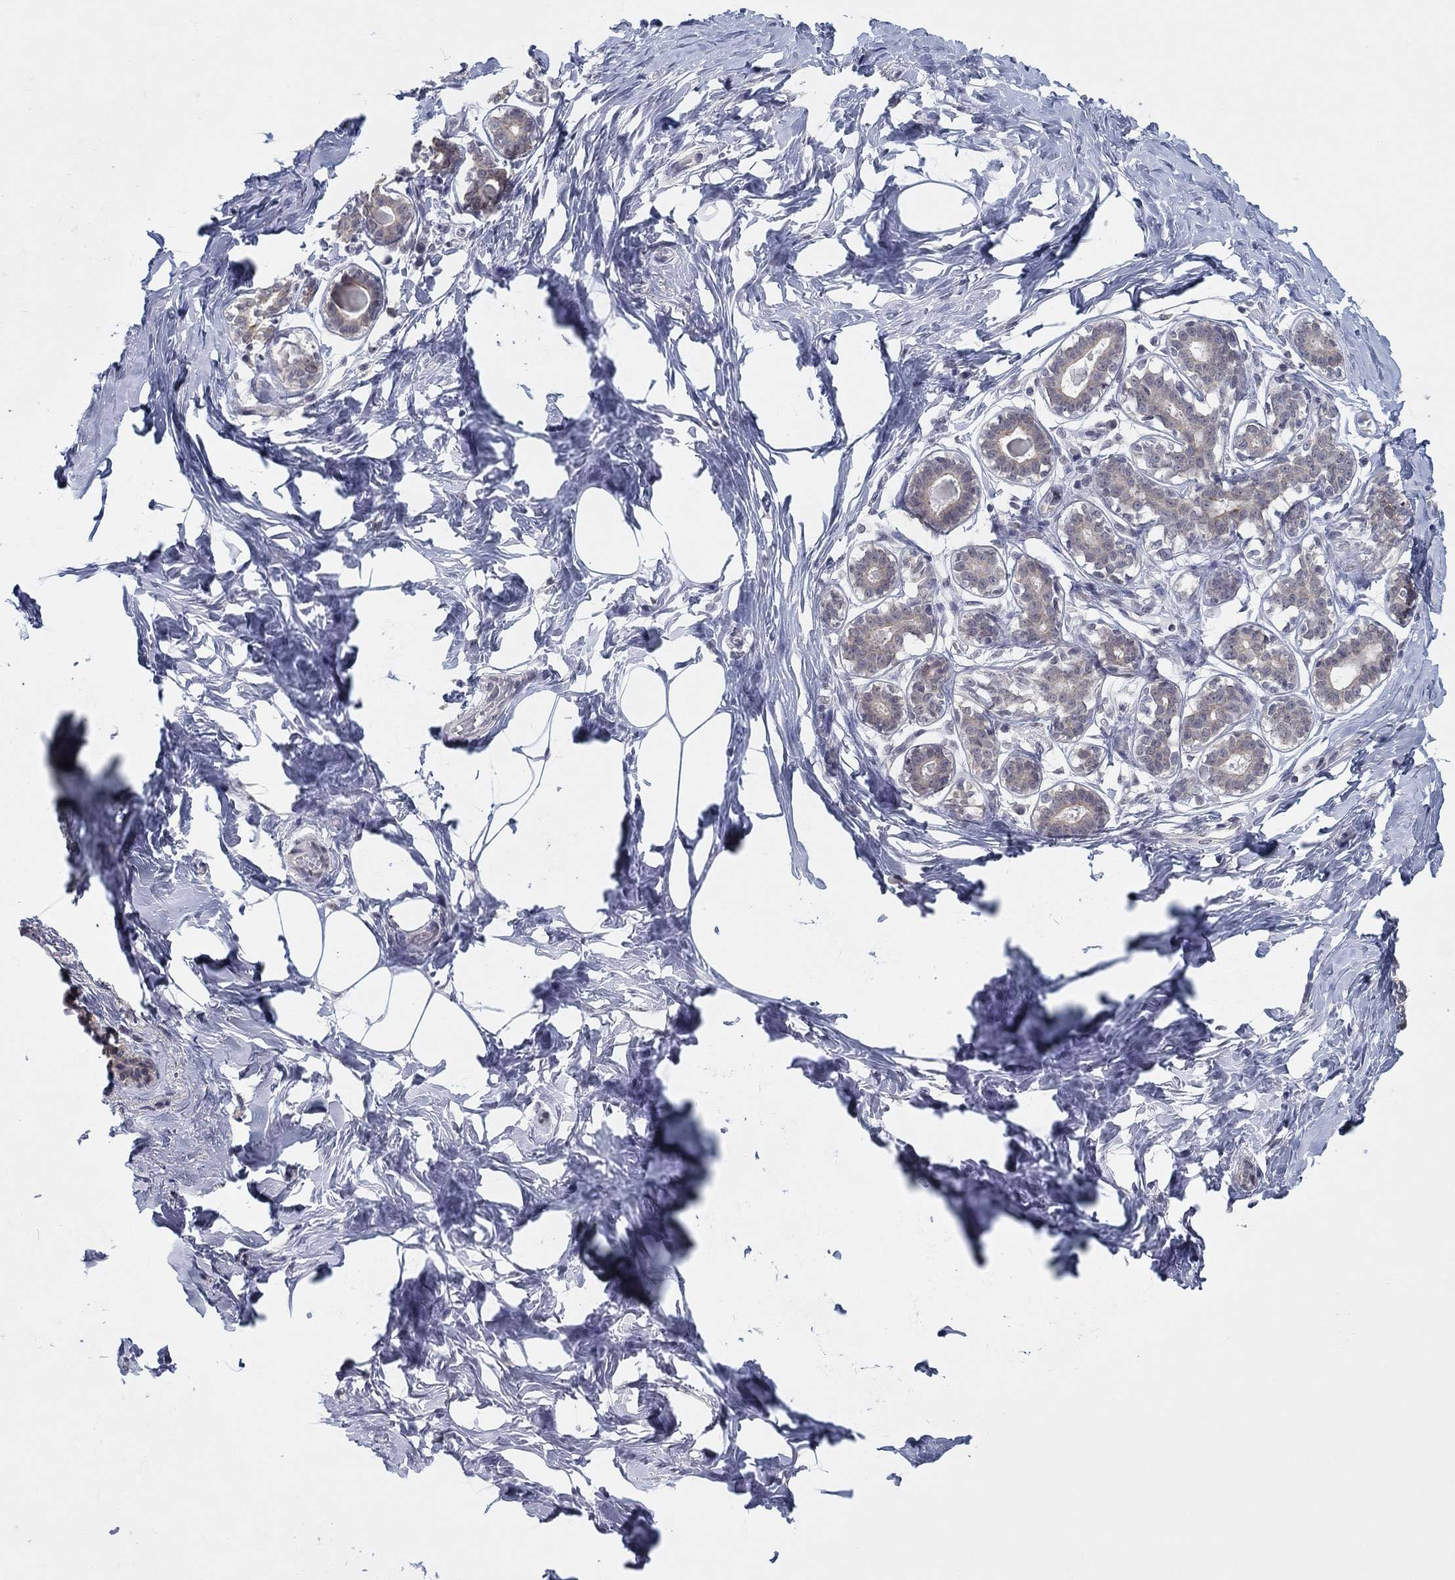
{"staining": {"intensity": "negative", "quantity": "none", "location": "none"}, "tissue": "breast", "cell_type": "Adipocytes", "image_type": "normal", "snomed": [{"axis": "morphology", "description": "Normal tissue, NOS"}, {"axis": "morphology", "description": "Lobular carcinoma, in situ"}, {"axis": "topography", "description": "Breast"}], "caption": "This is an immunohistochemistry (IHC) micrograph of unremarkable human breast. There is no positivity in adipocytes.", "gene": "SLC22A2", "patient": {"sex": "female", "age": 35}}